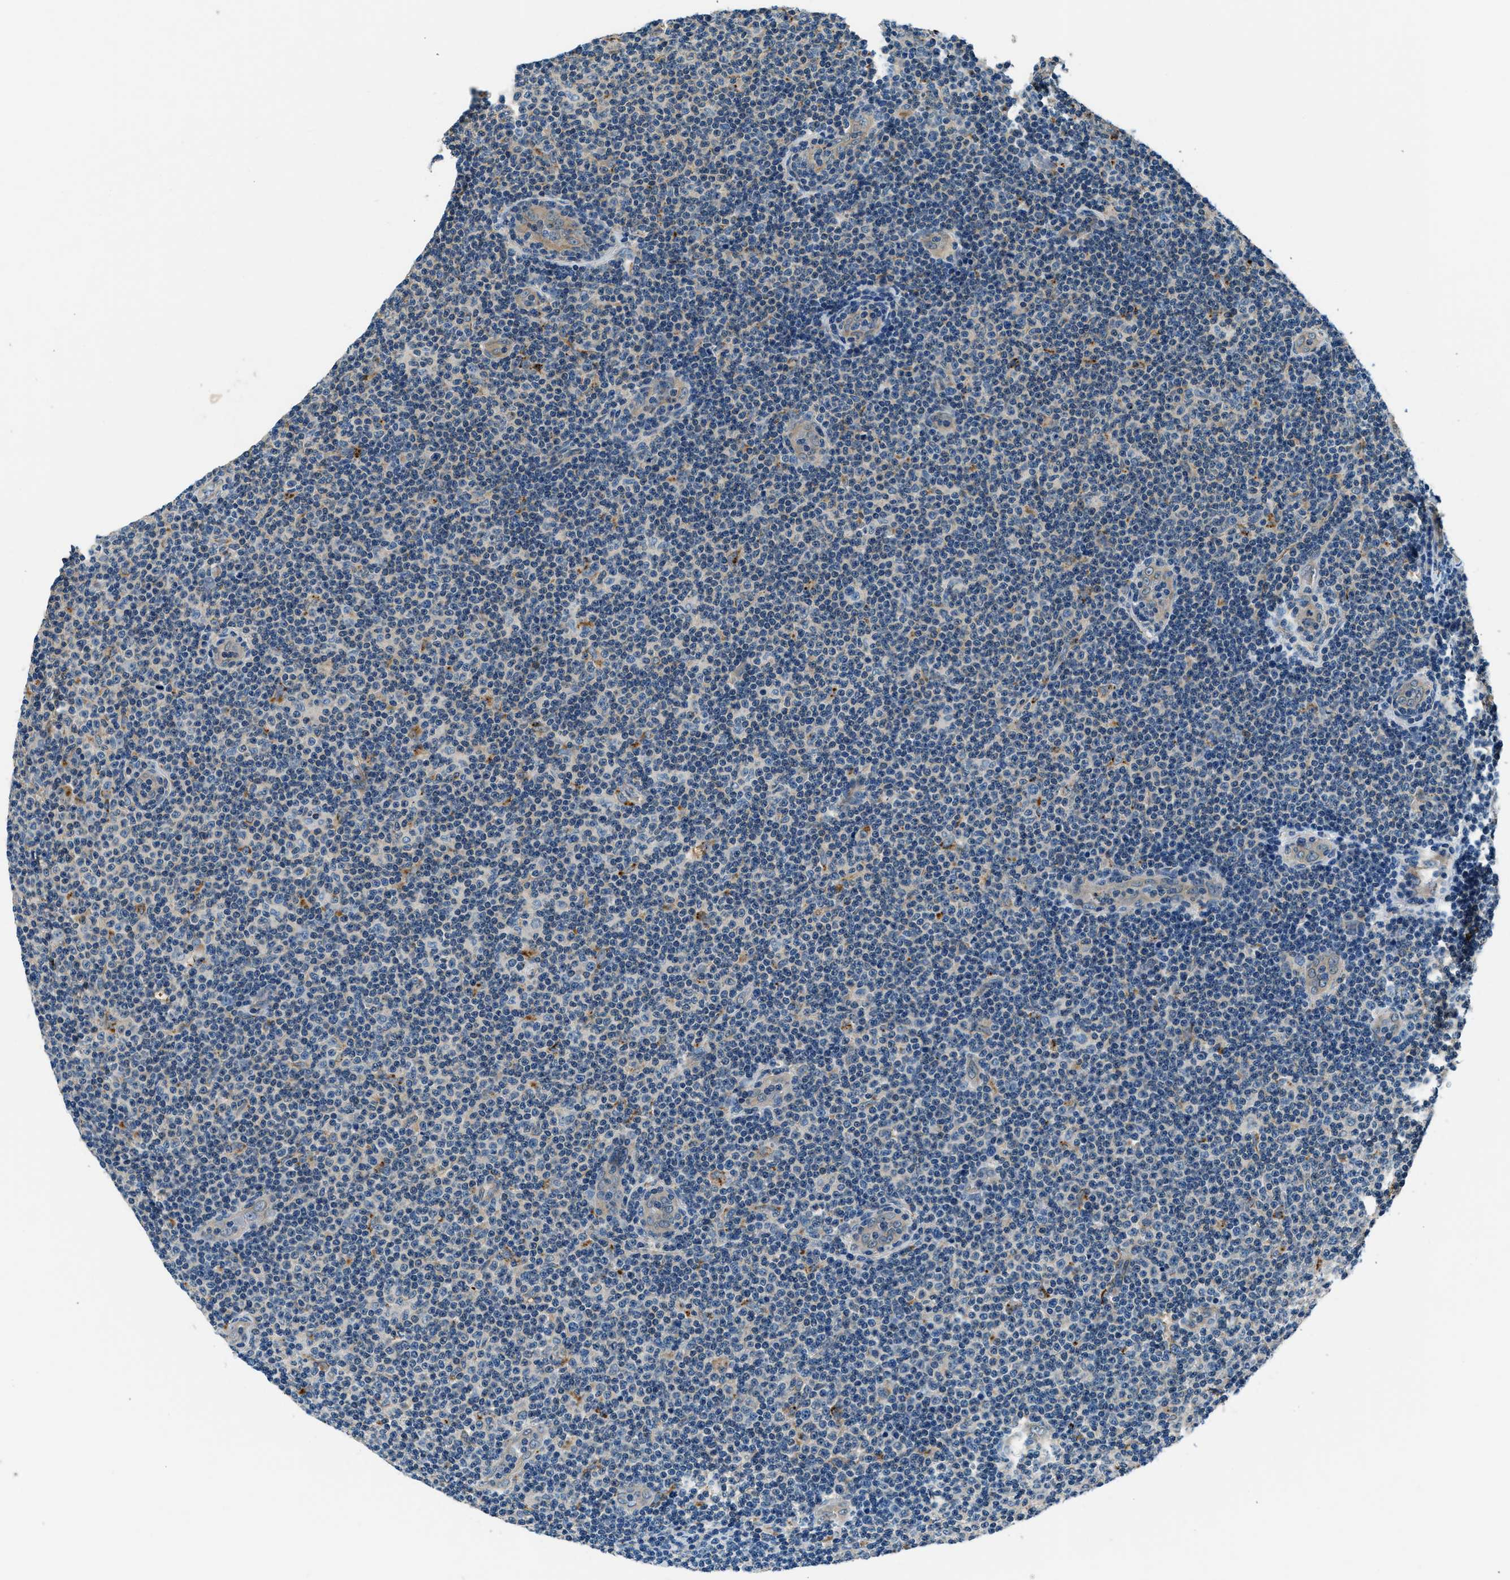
{"staining": {"intensity": "negative", "quantity": "none", "location": "none"}, "tissue": "lymphoma", "cell_type": "Tumor cells", "image_type": "cancer", "snomed": [{"axis": "morphology", "description": "Malignant lymphoma, non-Hodgkin's type, Low grade"}, {"axis": "topography", "description": "Lymph node"}], "caption": "Immunohistochemical staining of human lymphoma shows no significant expression in tumor cells.", "gene": "SLC19A2", "patient": {"sex": "male", "age": 83}}